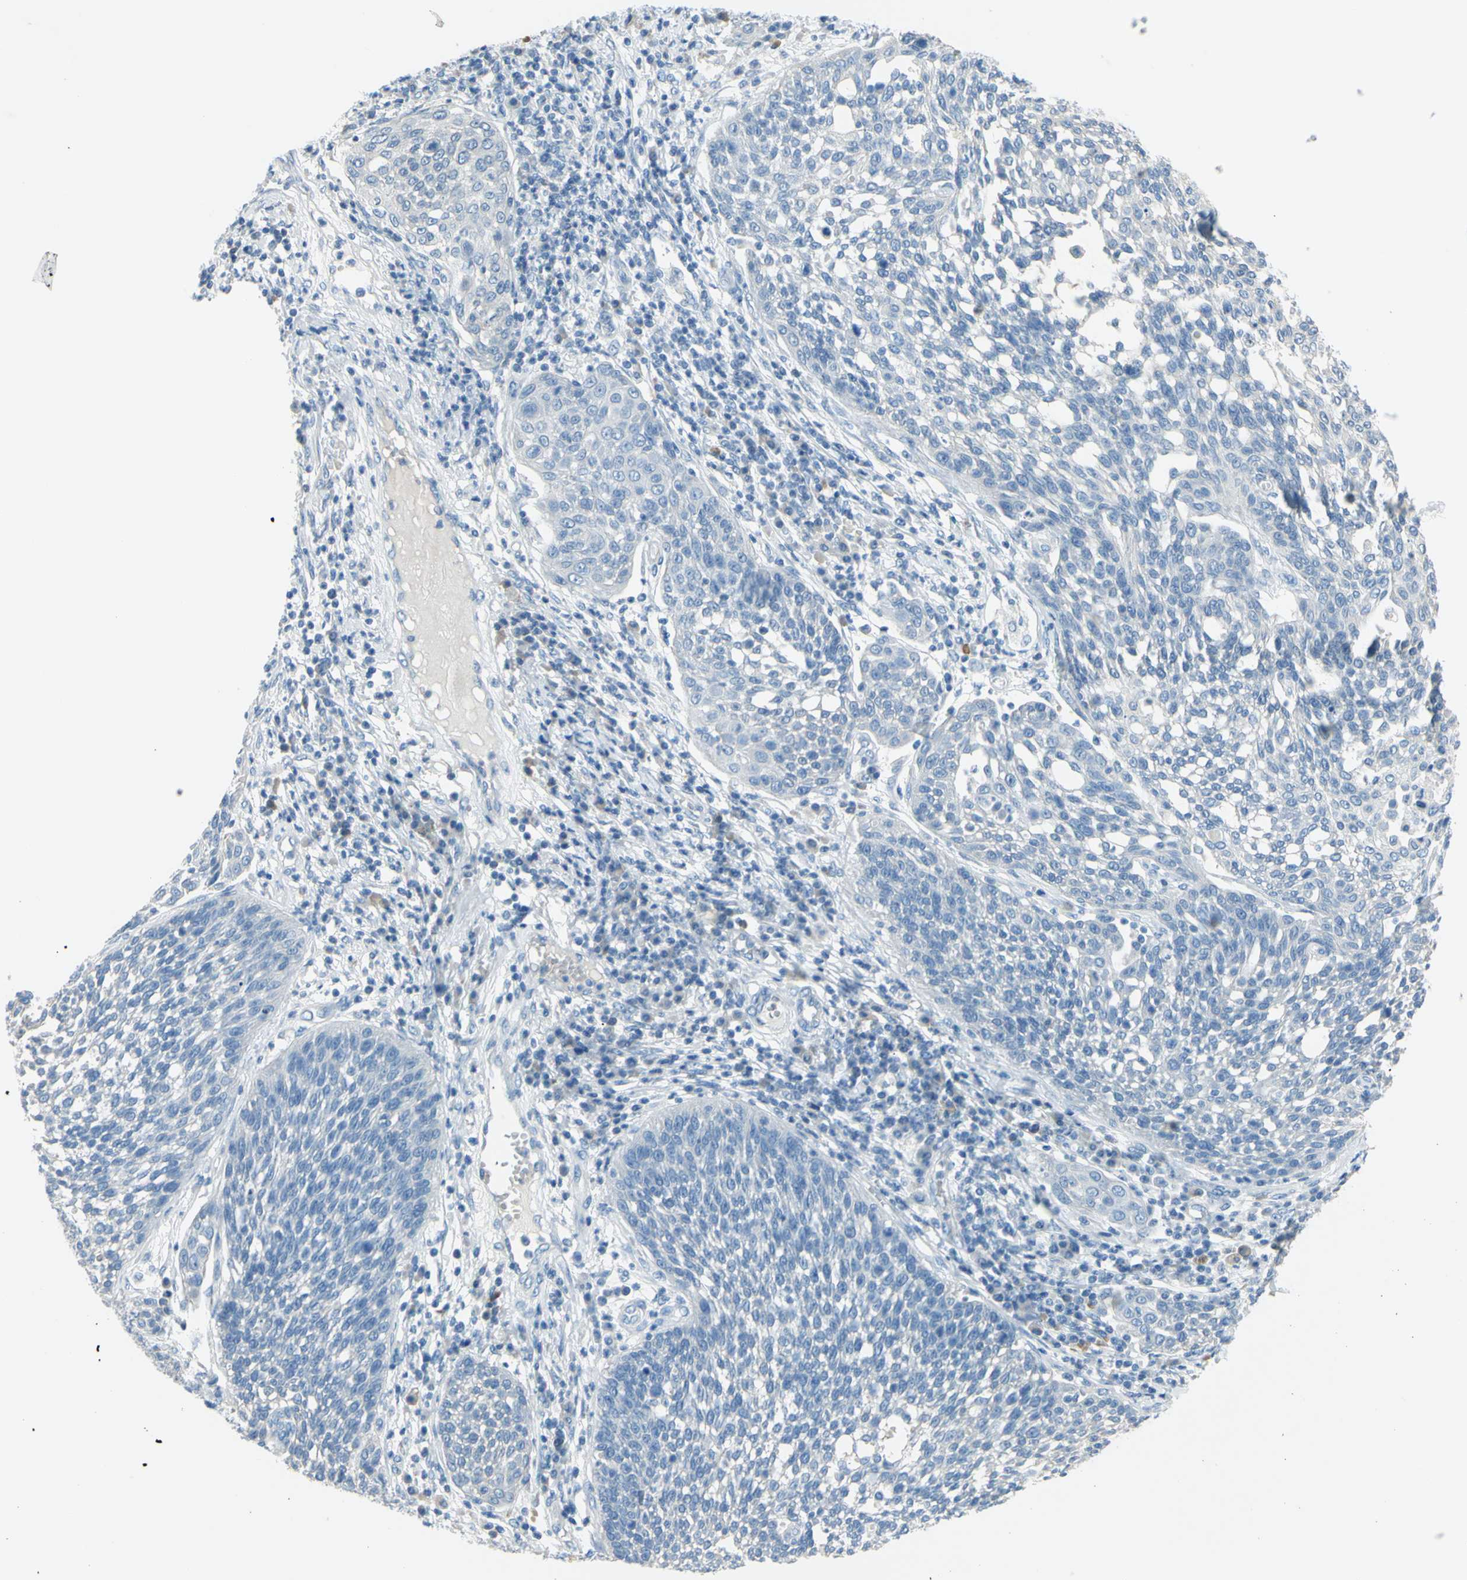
{"staining": {"intensity": "negative", "quantity": "none", "location": "none"}, "tissue": "cervical cancer", "cell_type": "Tumor cells", "image_type": "cancer", "snomed": [{"axis": "morphology", "description": "Squamous cell carcinoma, NOS"}, {"axis": "topography", "description": "Cervix"}], "caption": "DAB immunohistochemical staining of human cervical cancer demonstrates no significant positivity in tumor cells.", "gene": "DCT", "patient": {"sex": "female", "age": 34}}